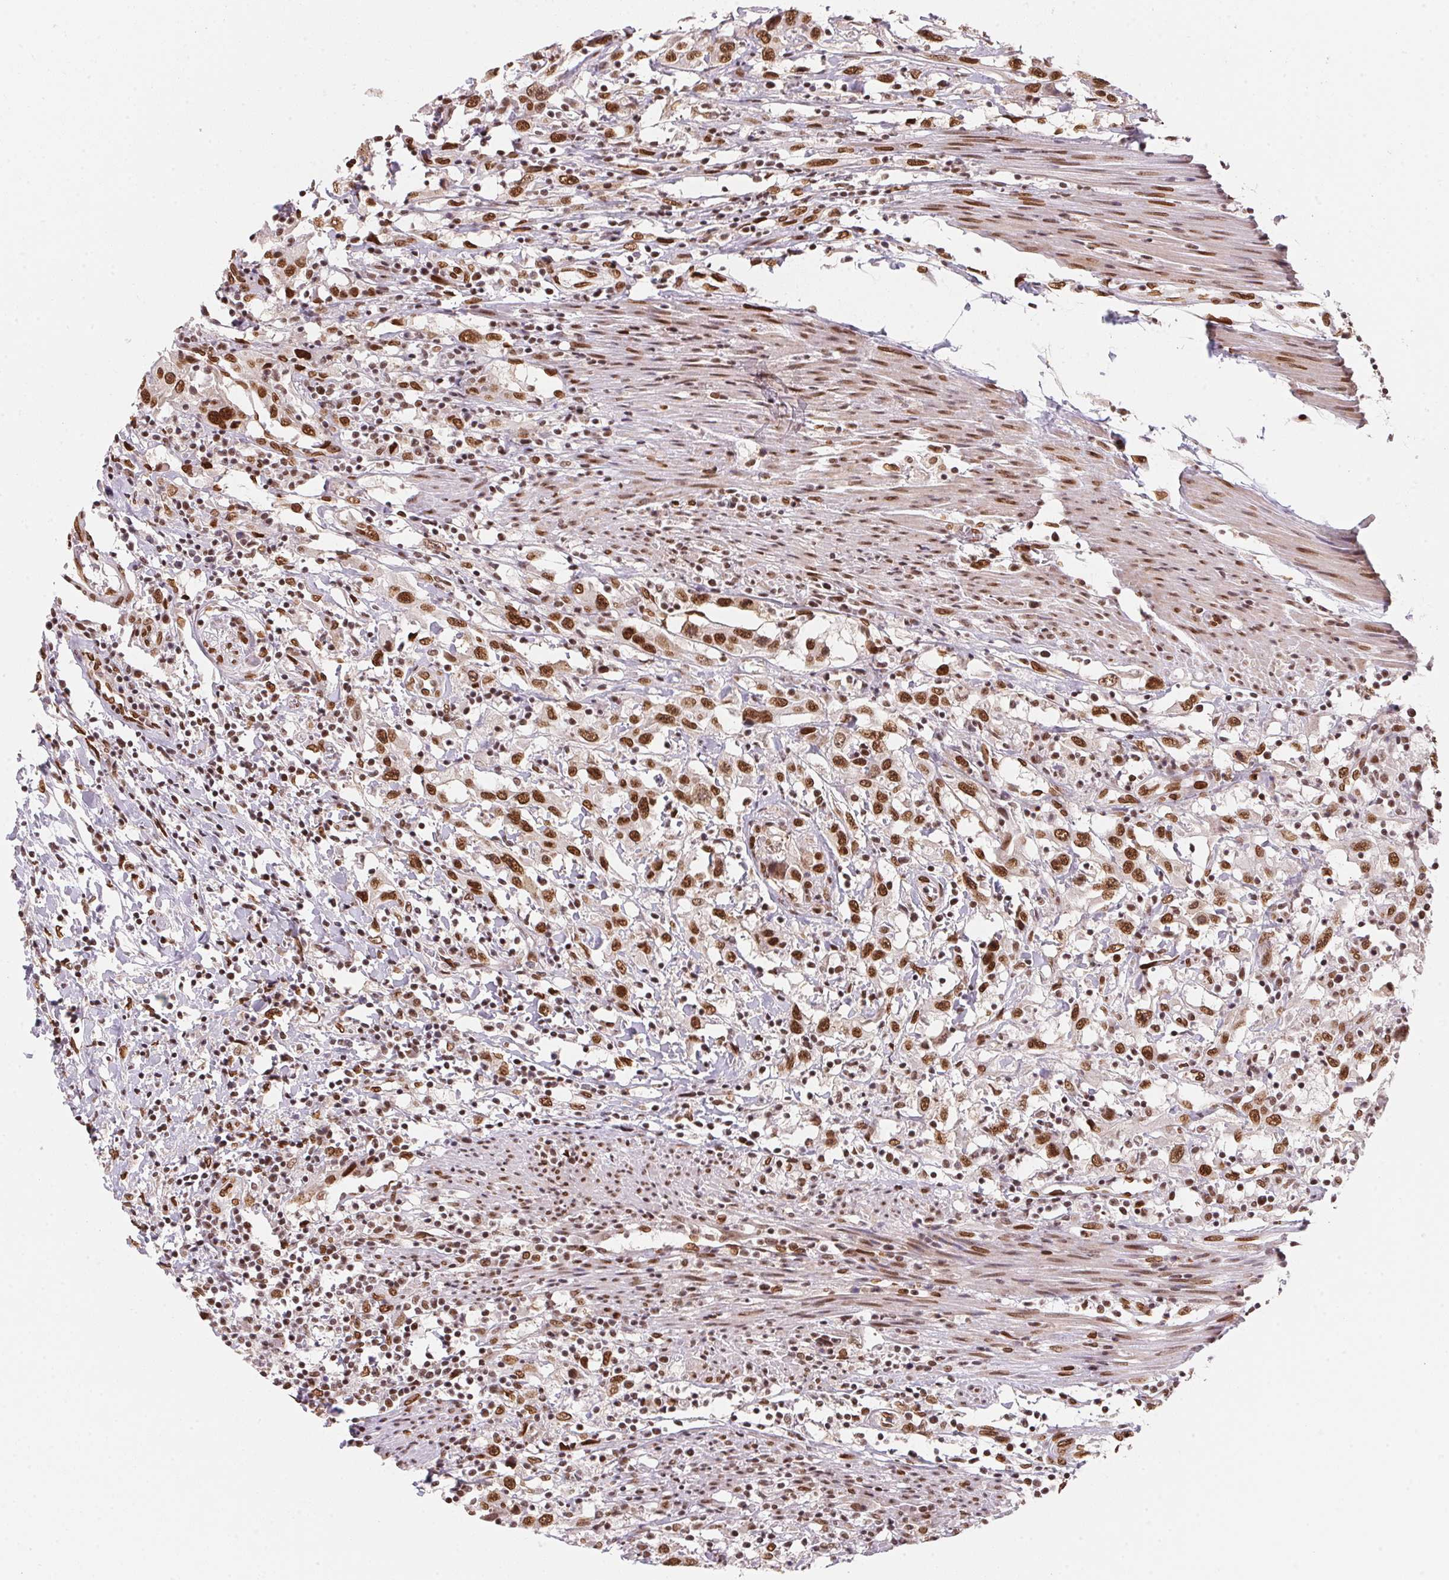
{"staining": {"intensity": "strong", "quantity": ">75%", "location": "cytoplasmic/membranous,nuclear"}, "tissue": "urothelial cancer", "cell_type": "Tumor cells", "image_type": "cancer", "snomed": [{"axis": "morphology", "description": "Urothelial carcinoma, High grade"}, {"axis": "topography", "description": "Urinary bladder"}], "caption": "A brown stain highlights strong cytoplasmic/membranous and nuclear positivity of a protein in human high-grade urothelial carcinoma tumor cells. Immunohistochemistry (ihc) stains the protein of interest in brown and the nuclei are stained blue.", "gene": "SAP30BP", "patient": {"sex": "male", "age": 61}}